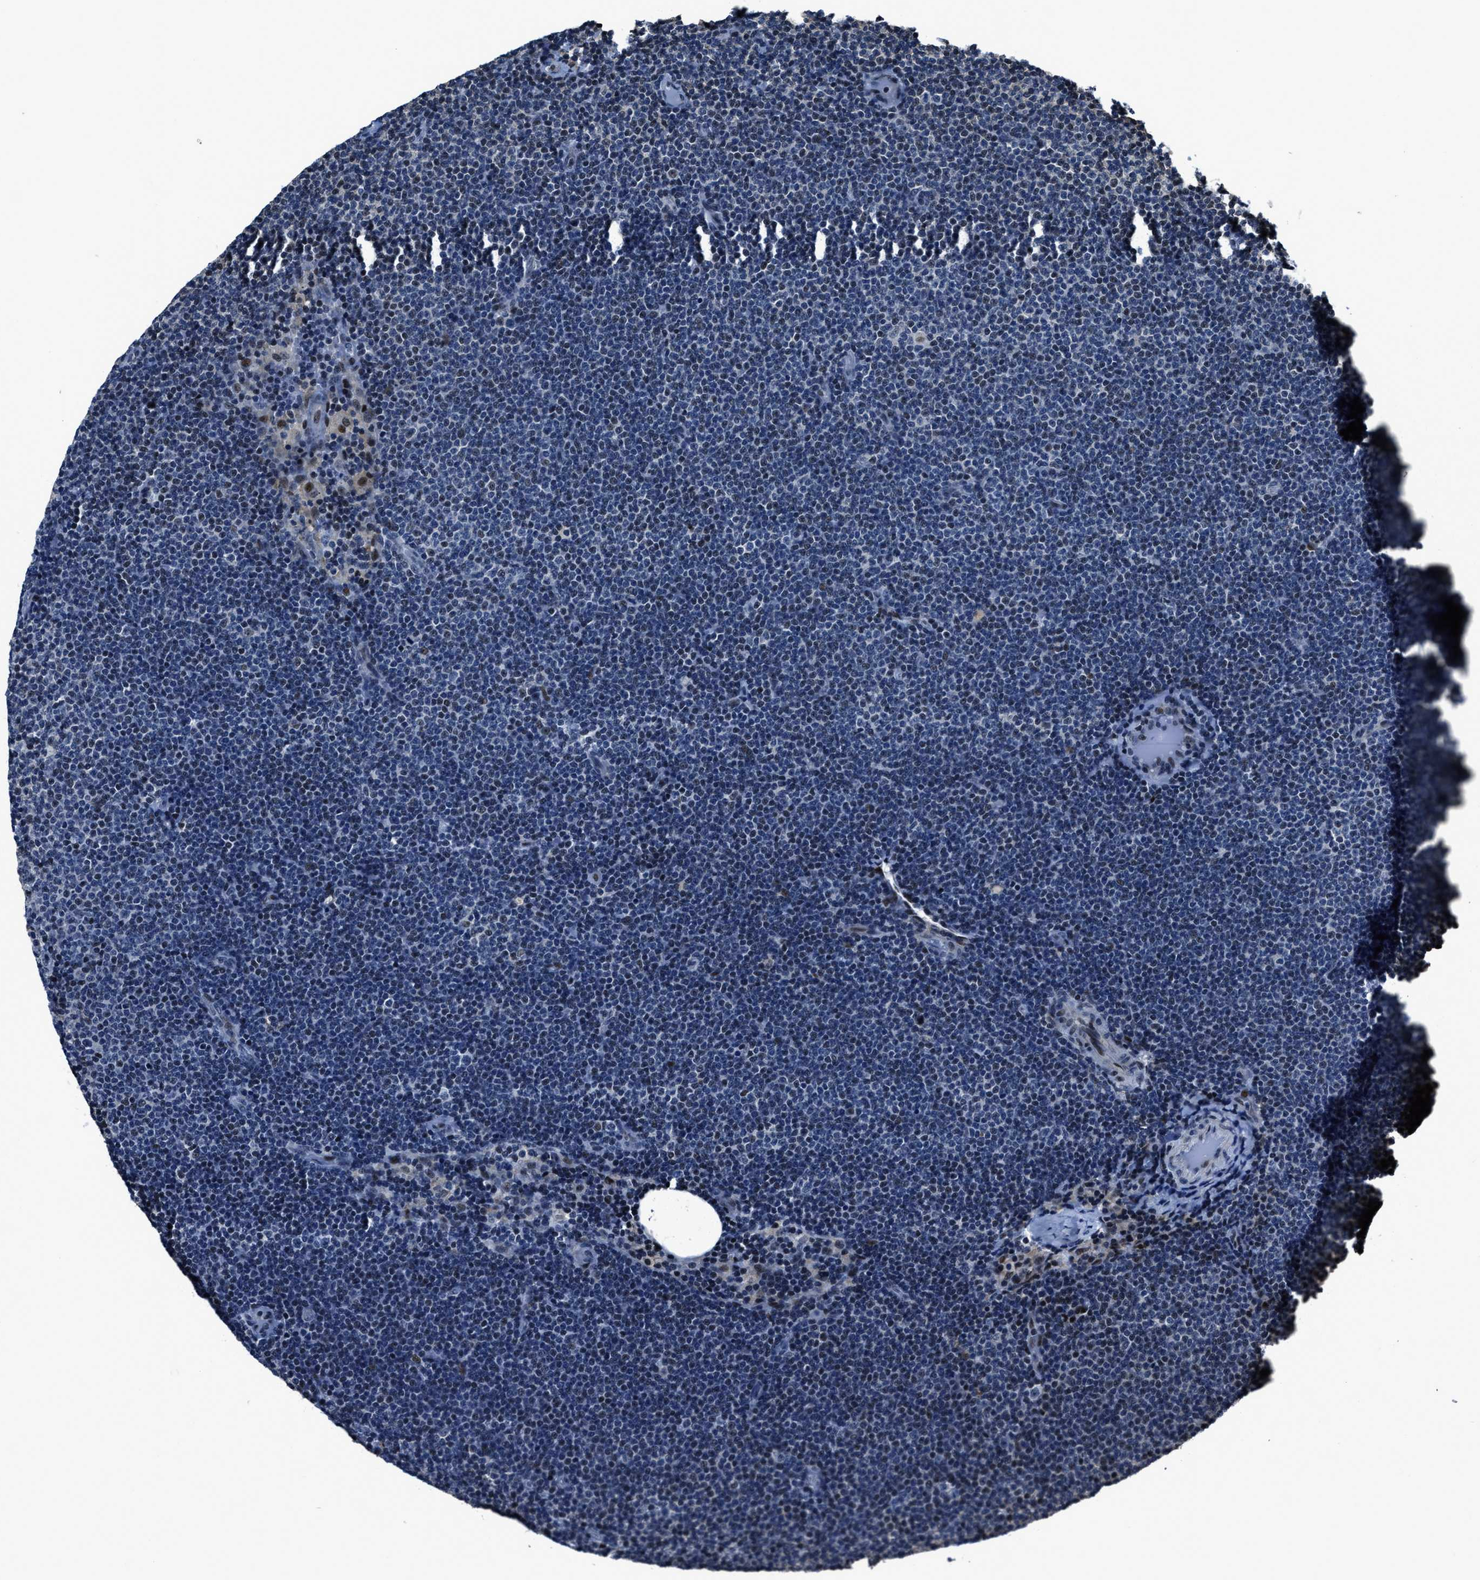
{"staining": {"intensity": "negative", "quantity": "none", "location": "none"}, "tissue": "lymphoma", "cell_type": "Tumor cells", "image_type": "cancer", "snomed": [{"axis": "morphology", "description": "Malignant lymphoma, non-Hodgkin's type, Low grade"}, {"axis": "topography", "description": "Lymph node"}], "caption": "Lymphoma was stained to show a protein in brown. There is no significant positivity in tumor cells.", "gene": "PPIE", "patient": {"sex": "female", "age": 53}}